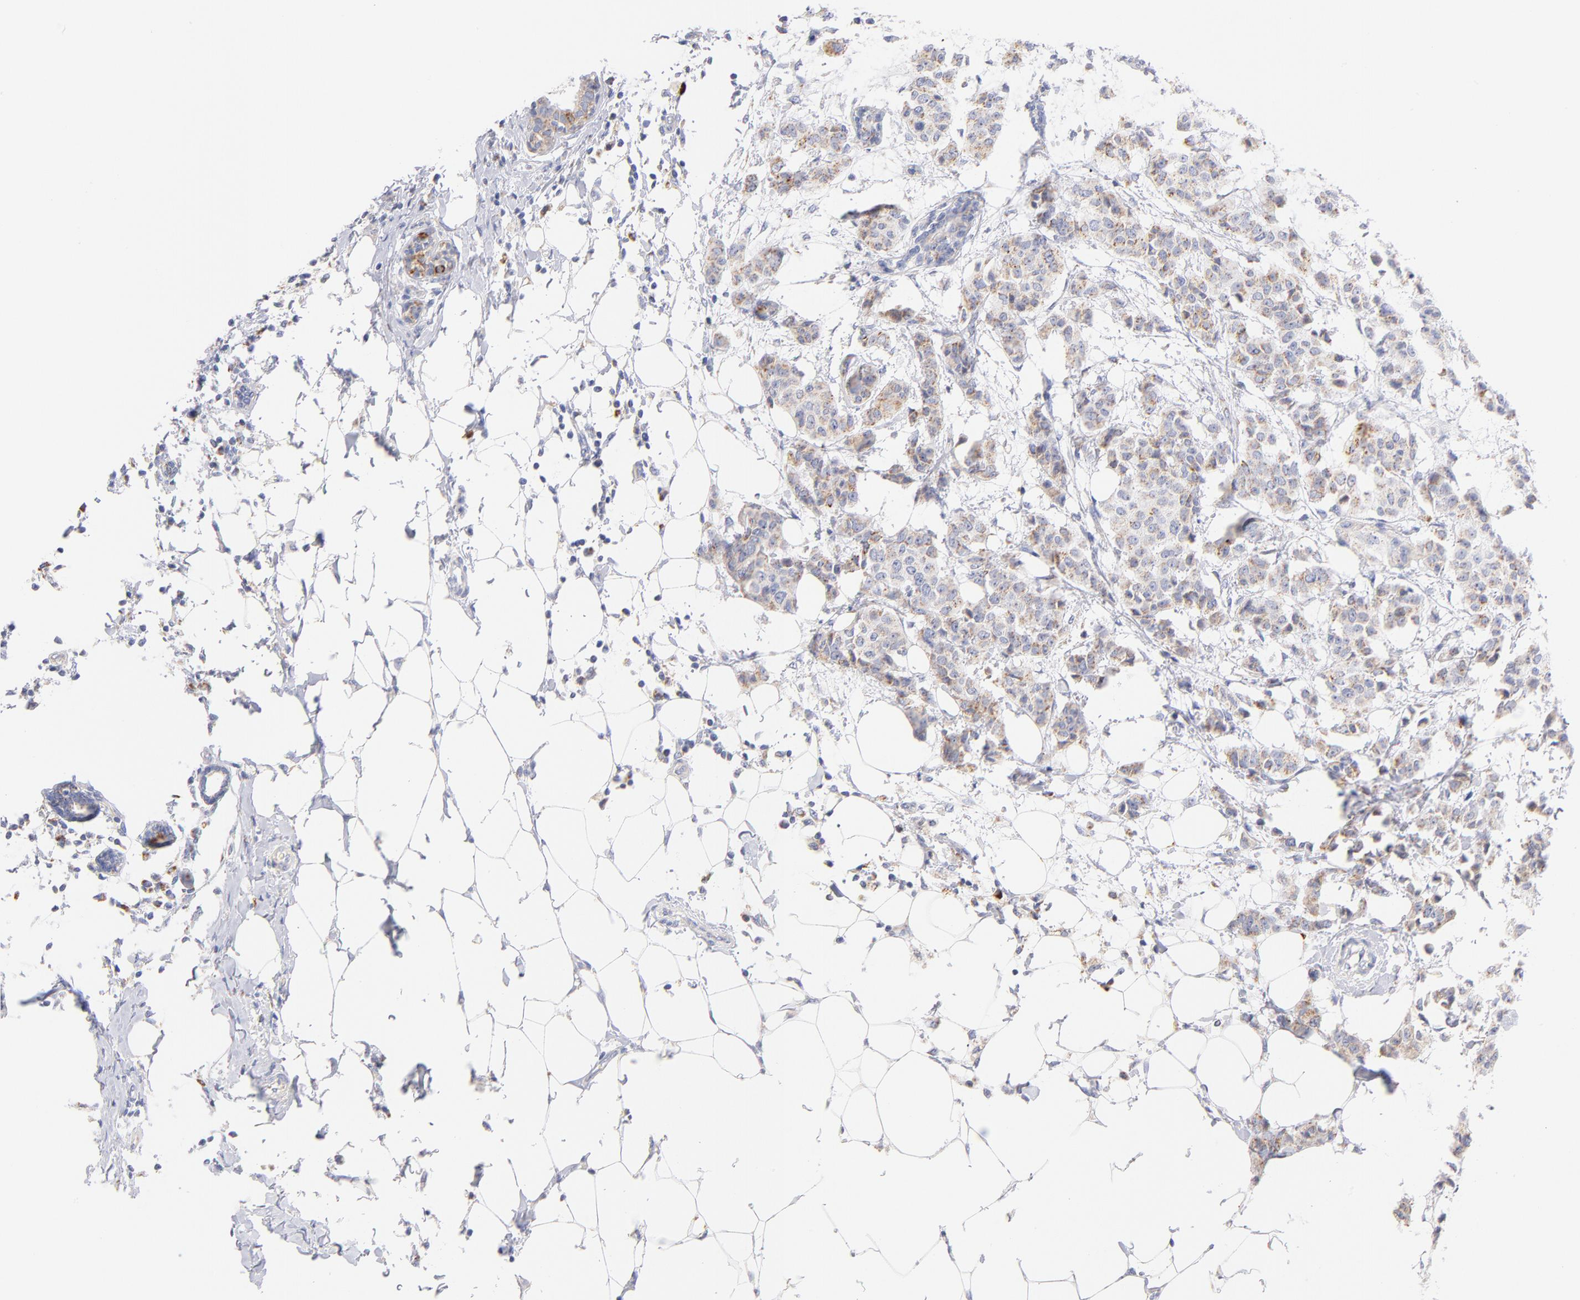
{"staining": {"intensity": "moderate", "quantity": ">75%", "location": "cytoplasmic/membranous"}, "tissue": "breast cancer", "cell_type": "Tumor cells", "image_type": "cancer", "snomed": [{"axis": "morphology", "description": "Duct carcinoma"}, {"axis": "topography", "description": "Breast"}], "caption": "A micrograph of human breast cancer (invasive ductal carcinoma) stained for a protein exhibits moderate cytoplasmic/membranous brown staining in tumor cells. (DAB (3,3'-diaminobenzidine) IHC with brightfield microscopy, high magnification).", "gene": "AIFM1", "patient": {"sex": "female", "age": 40}}